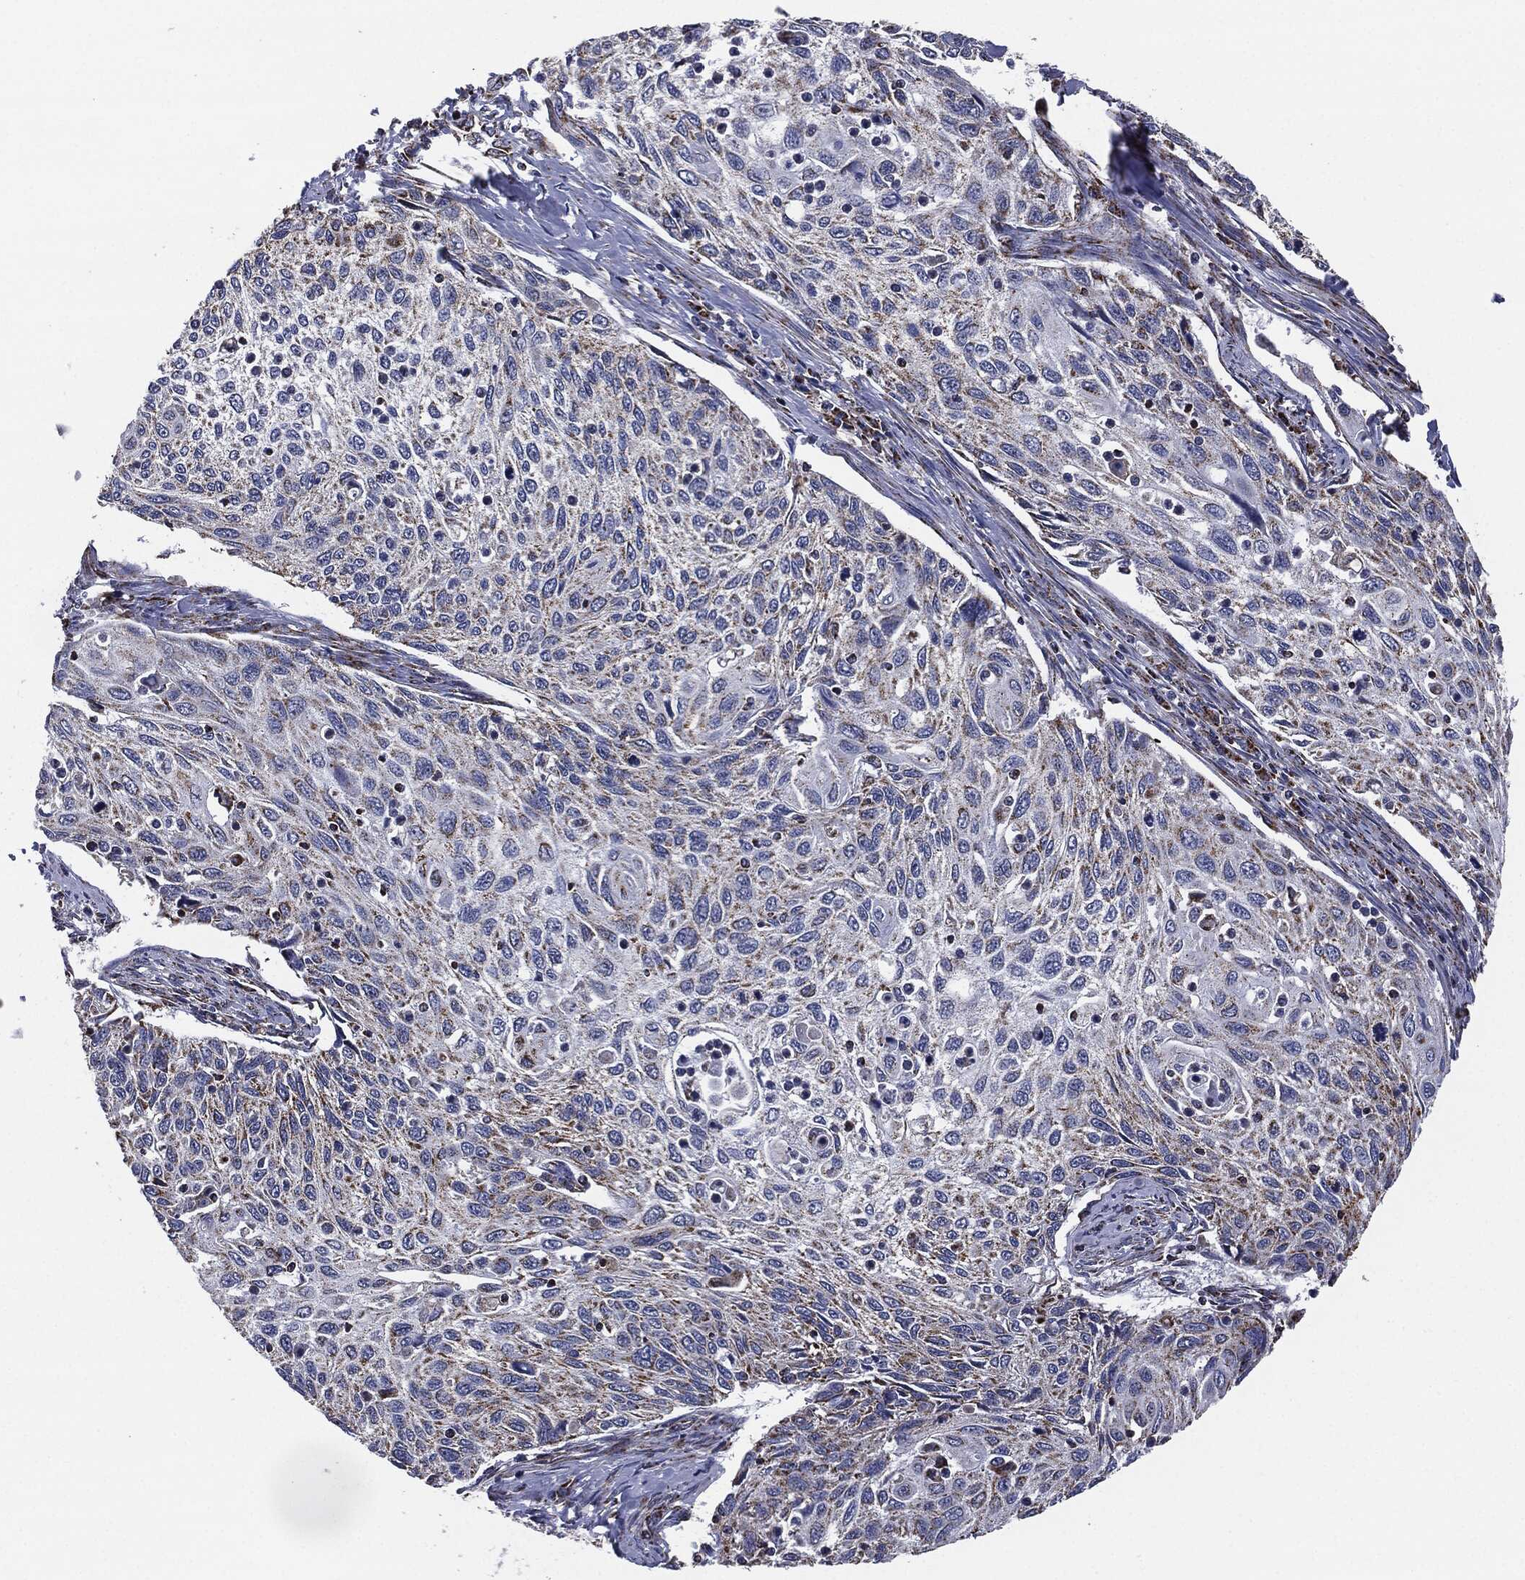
{"staining": {"intensity": "moderate", "quantity": "<25%", "location": "cytoplasmic/membranous"}, "tissue": "cervical cancer", "cell_type": "Tumor cells", "image_type": "cancer", "snomed": [{"axis": "morphology", "description": "Squamous cell carcinoma, NOS"}, {"axis": "topography", "description": "Cervix"}], "caption": "This histopathology image displays cervical cancer stained with immunohistochemistry (IHC) to label a protein in brown. The cytoplasmic/membranous of tumor cells show moderate positivity for the protein. Nuclei are counter-stained blue.", "gene": "NDUFV2", "patient": {"sex": "female", "age": 70}}